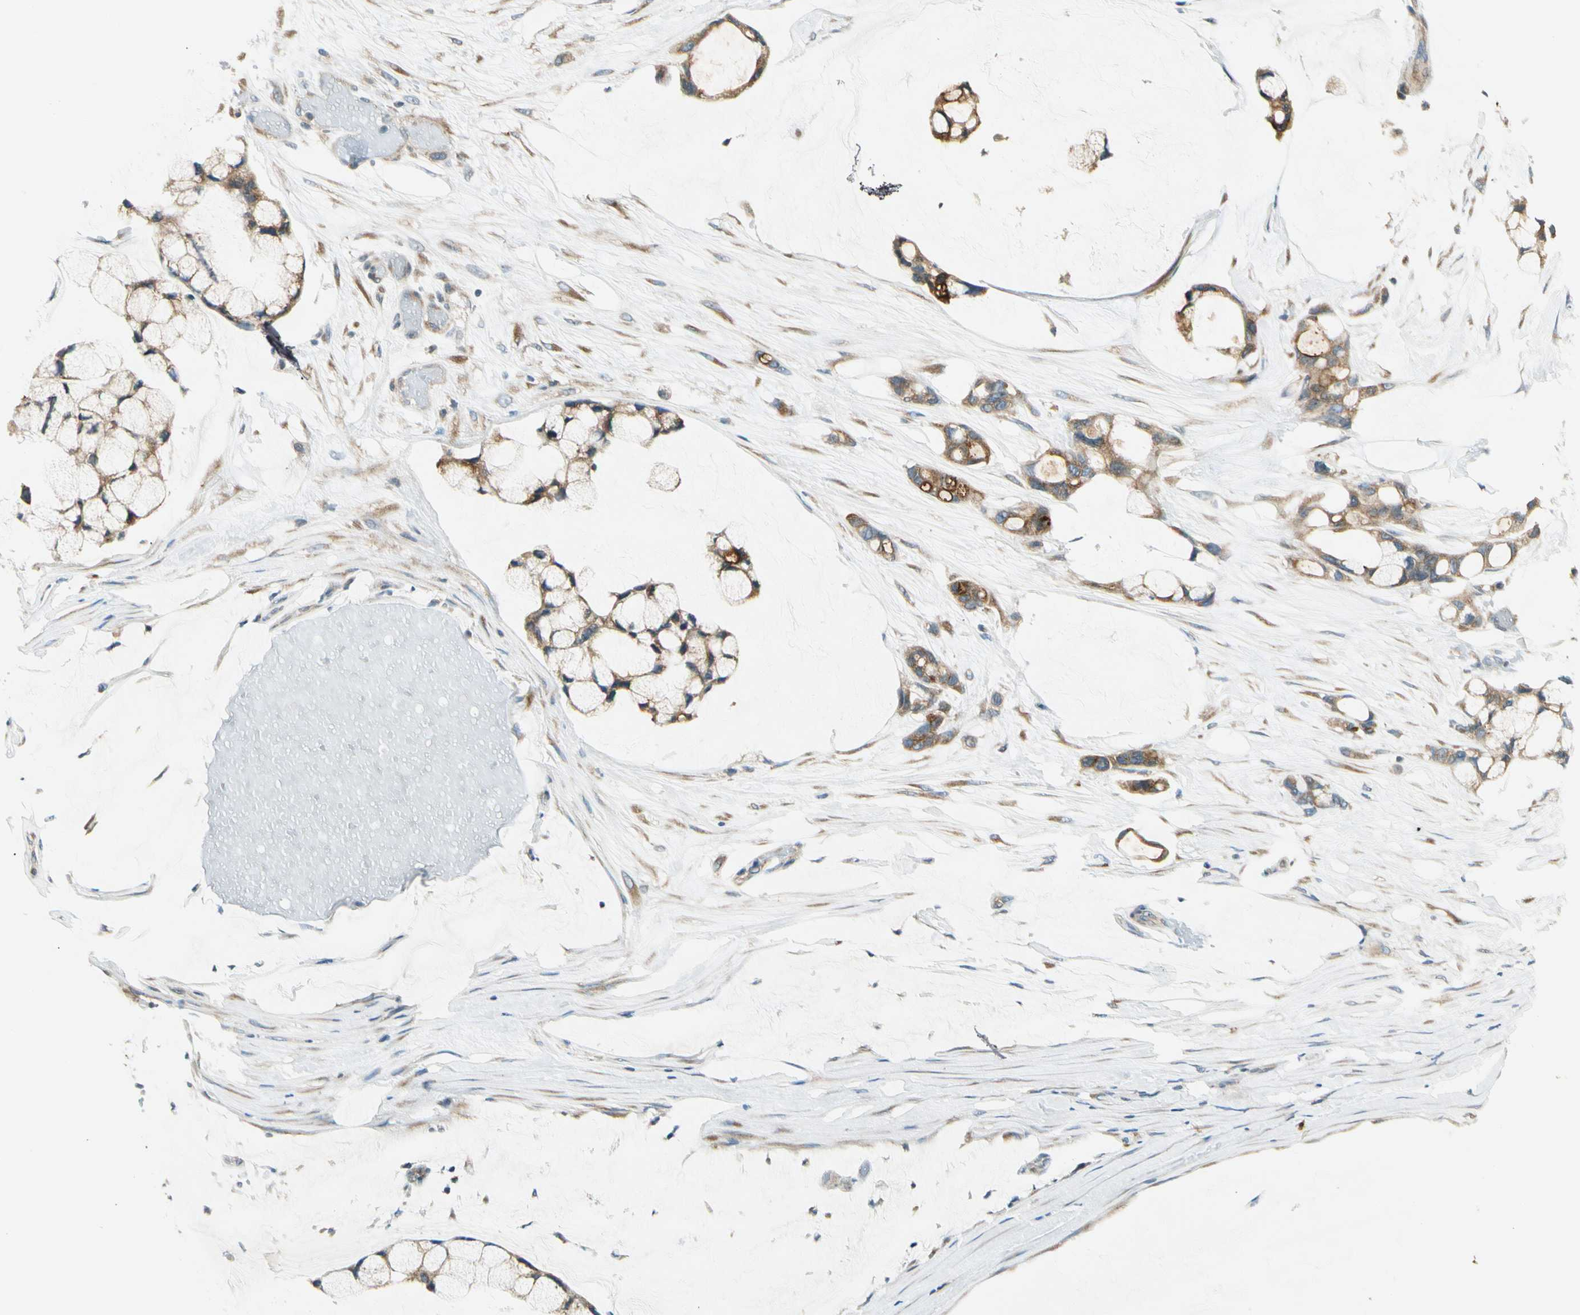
{"staining": {"intensity": "moderate", "quantity": ">75%", "location": "cytoplasmic/membranous"}, "tissue": "ovarian cancer", "cell_type": "Tumor cells", "image_type": "cancer", "snomed": [{"axis": "morphology", "description": "Cystadenocarcinoma, mucinous, NOS"}, {"axis": "topography", "description": "Ovary"}], "caption": "This photomicrograph displays IHC staining of human ovarian cancer (mucinous cystadenocarcinoma), with medium moderate cytoplasmic/membranous expression in about >75% of tumor cells.", "gene": "BNIP1", "patient": {"sex": "female", "age": 39}}